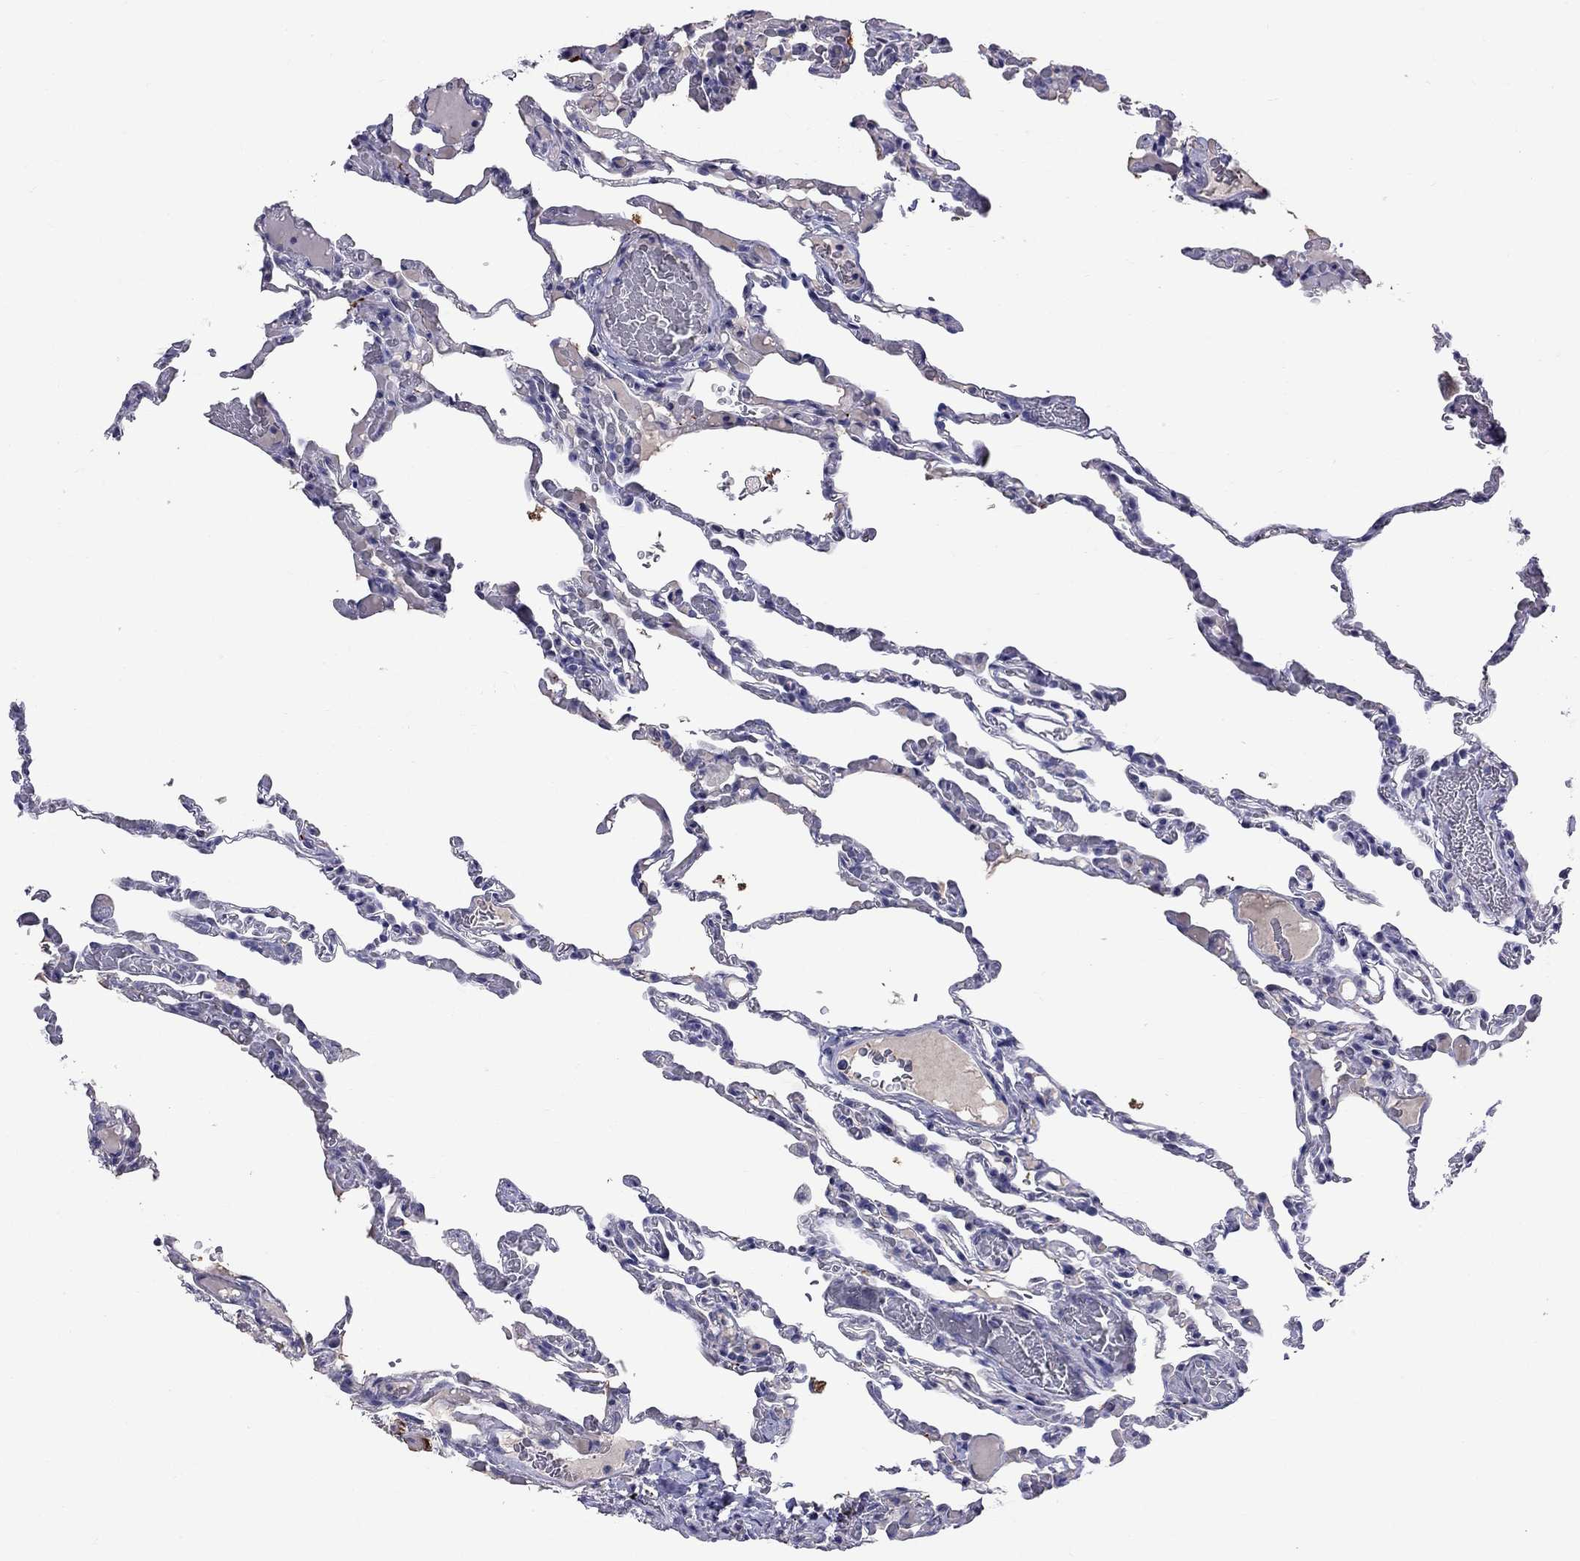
{"staining": {"intensity": "negative", "quantity": "none", "location": "none"}, "tissue": "lung", "cell_type": "Alveolar cells", "image_type": "normal", "snomed": [{"axis": "morphology", "description": "Normal tissue, NOS"}, {"axis": "topography", "description": "Lung"}], "caption": "A high-resolution image shows immunohistochemistry staining of unremarkable lung, which shows no significant expression in alveolar cells.", "gene": "CFAP91", "patient": {"sex": "female", "age": 43}}